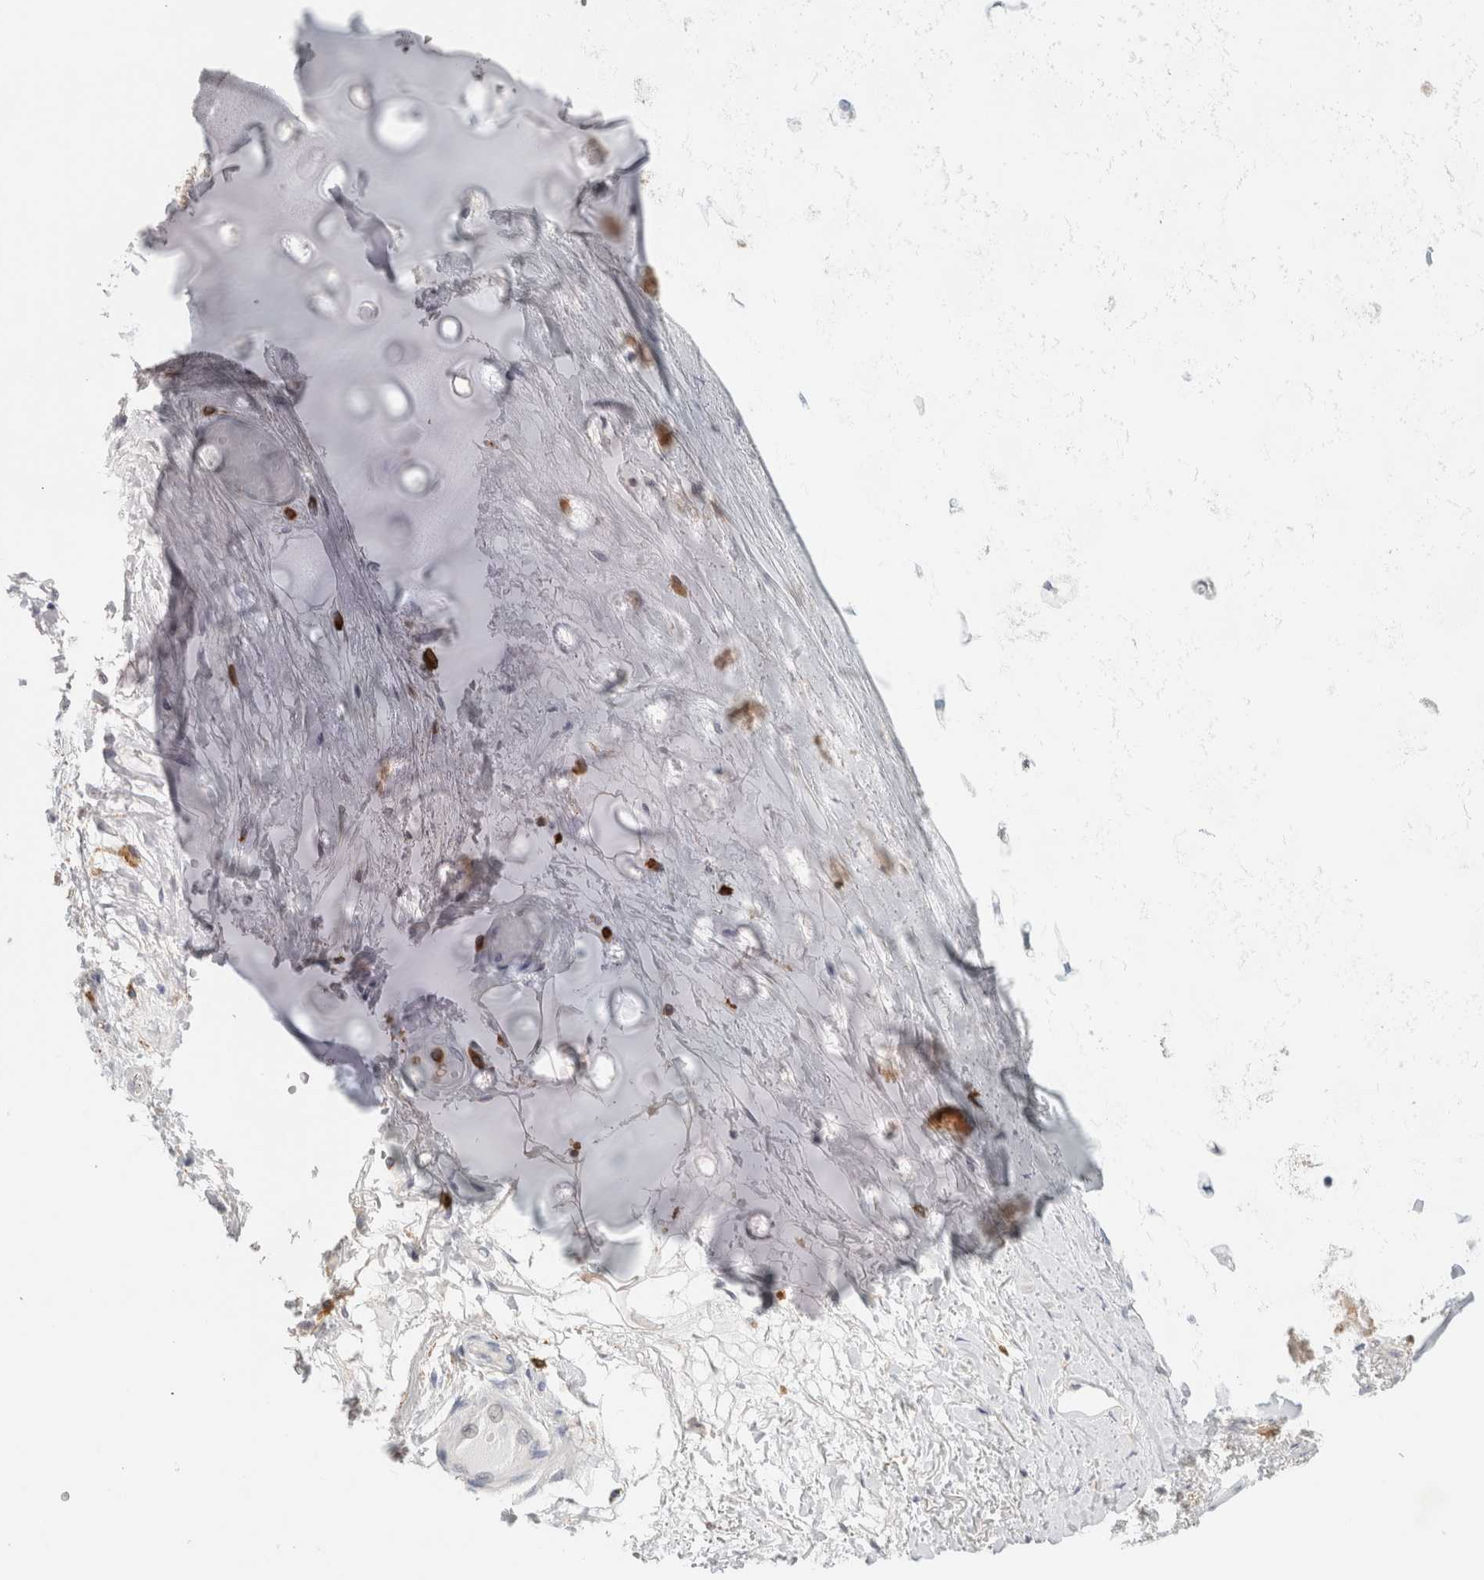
{"staining": {"intensity": "negative", "quantity": "none", "location": "none"}, "tissue": "adipose tissue", "cell_type": "Adipocytes", "image_type": "normal", "snomed": [{"axis": "morphology", "description": "Normal tissue, NOS"}, {"axis": "topography", "description": "Bronchus"}], "caption": "Immunohistochemical staining of unremarkable human adipose tissue reveals no significant staining in adipocytes.", "gene": "P2RY2", "patient": {"sex": "male", "age": 66}}